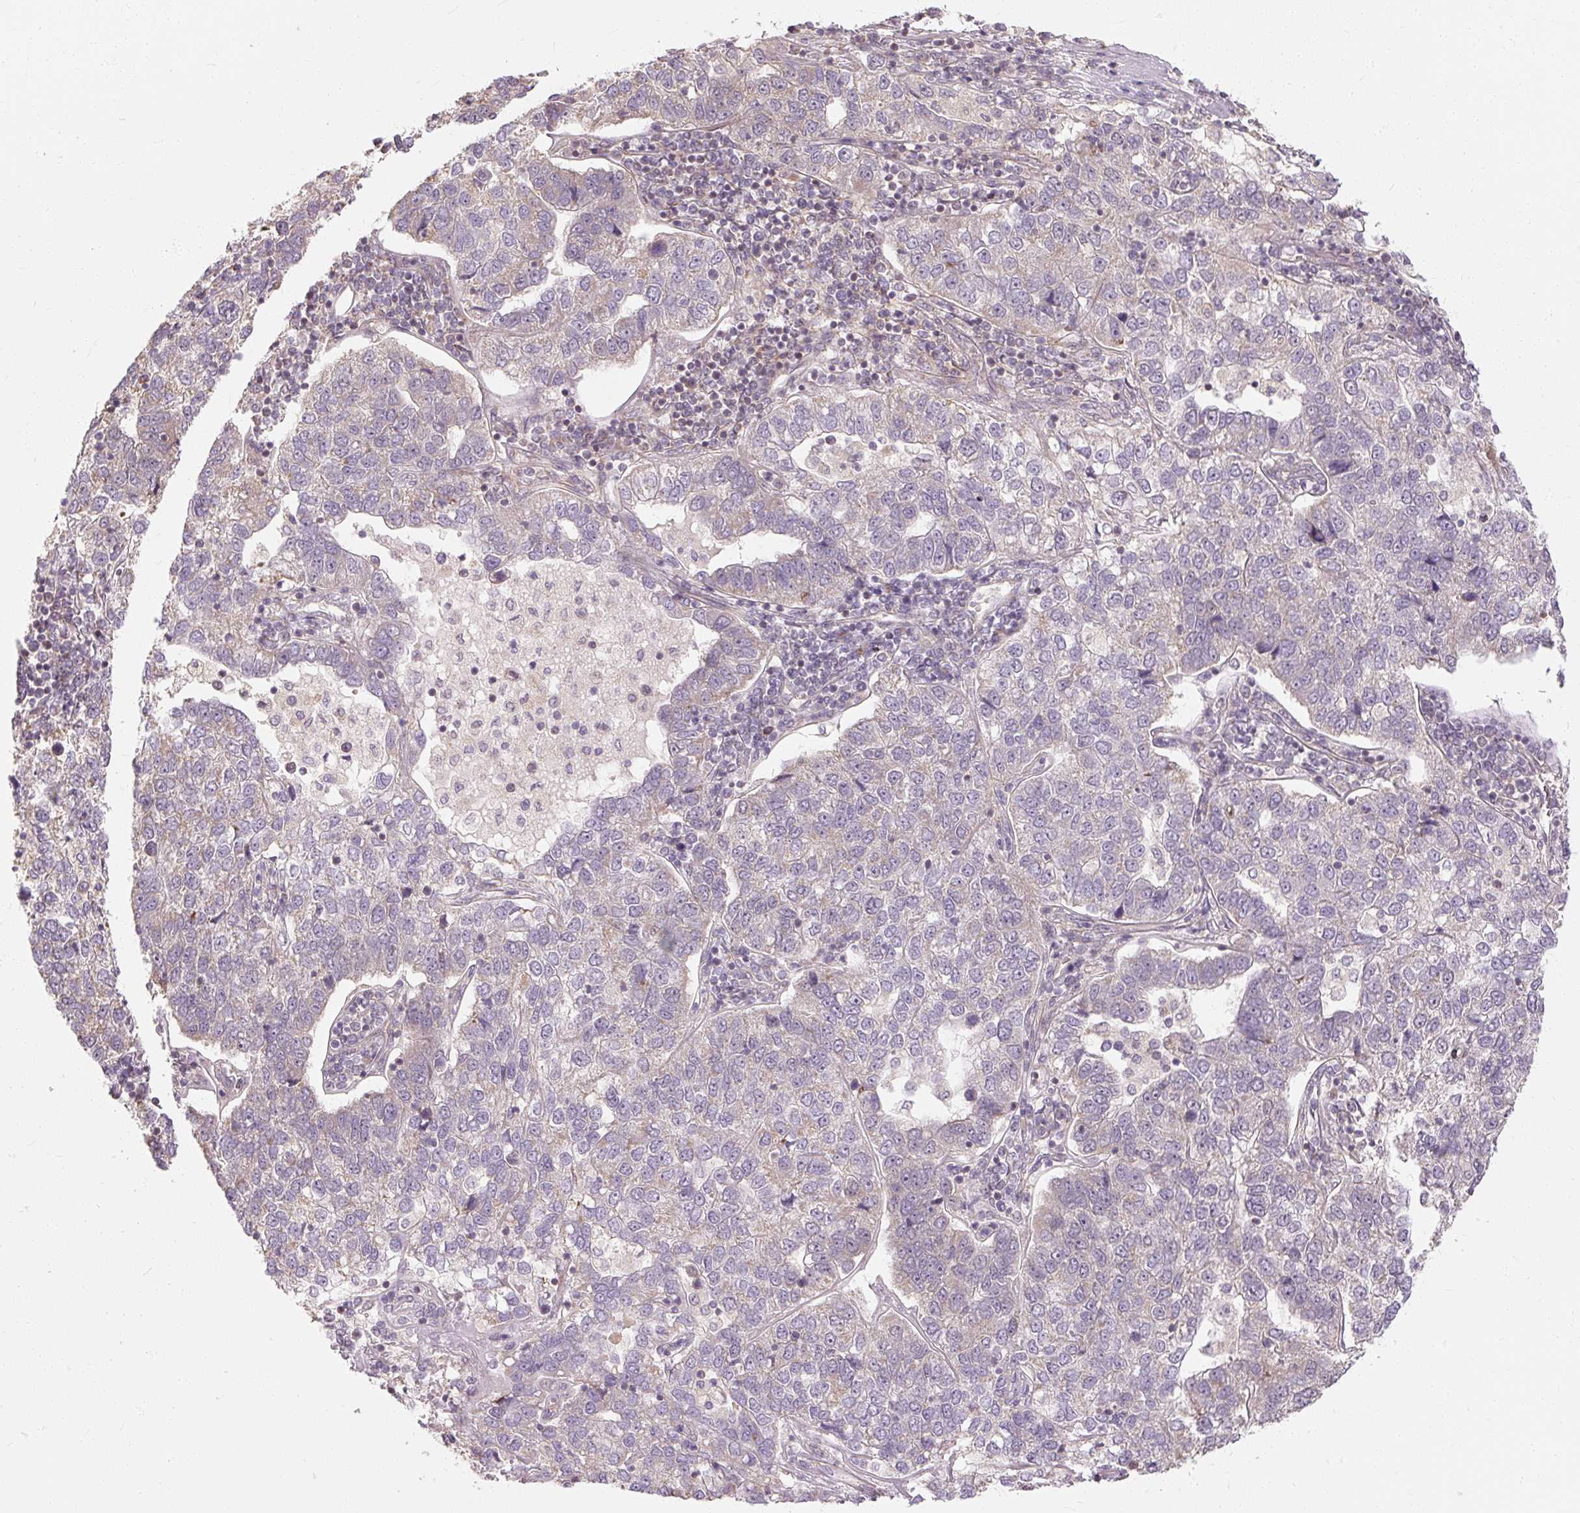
{"staining": {"intensity": "negative", "quantity": "none", "location": "none"}, "tissue": "pancreatic cancer", "cell_type": "Tumor cells", "image_type": "cancer", "snomed": [{"axis": "morphology", "description": "Adenocarcinoma, NOS"}, {"axis": "topography", "description": "Pancreas"}], "caption": "This is a photomicrograph of IHC staining of pancreatic cancer, which shows no staining in tumor cells.", "gene": "RB1CC1", "patient": {"sex": "female", "age": 61}}